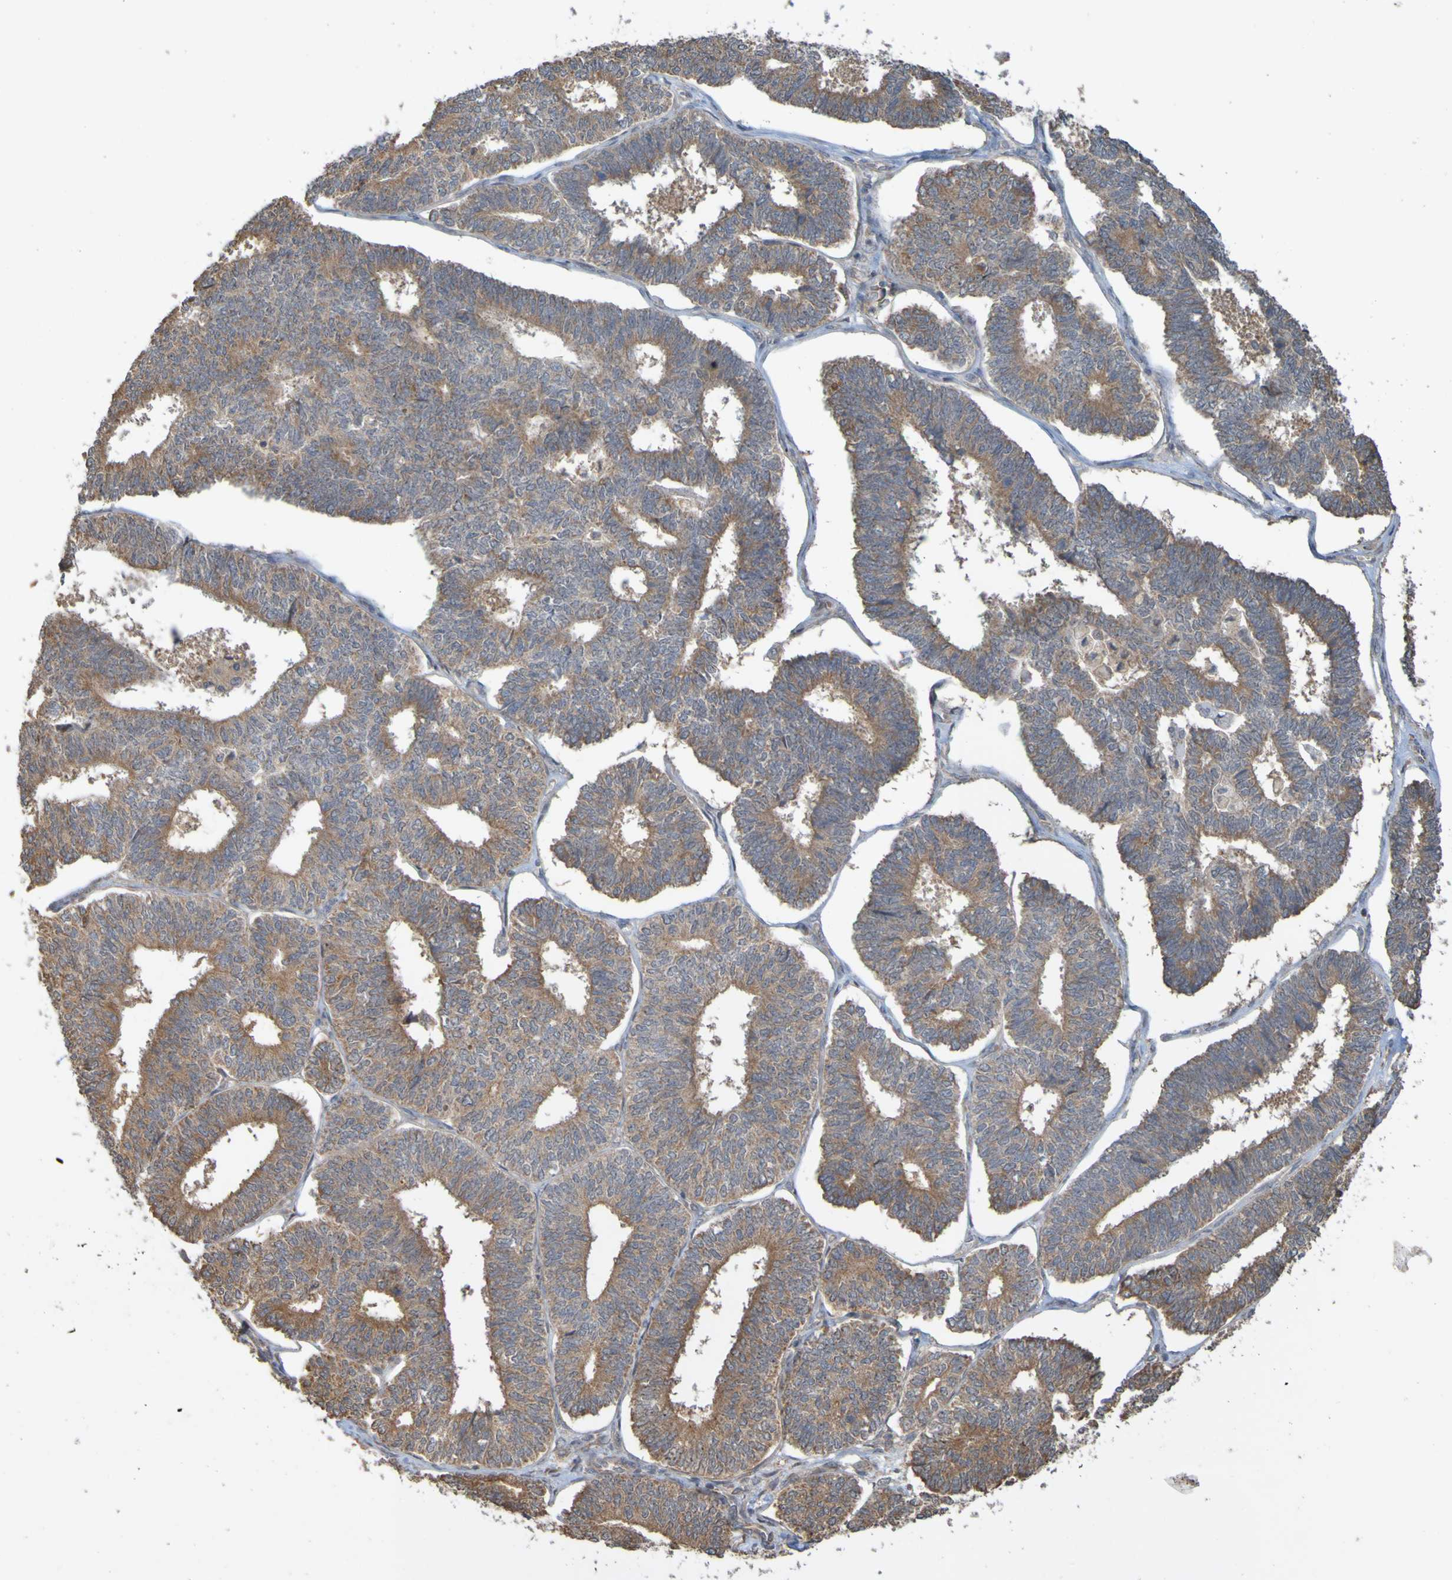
{"staining": {"intensity": "weak", "quantity": ">75%", "location": "cytoplasmic/membranous"}, "tissue": "endometrial cancer", "cell_type": "Tumor cells", "image_type": "cancer", "snomed": [{"axis": "morphology", "description": "Adenocarcinoma, NOS"}, {"axis": "topography", "description": "Endometrium"}], "caption": "Adenocarcinoma (endometrial) was stained to show a protein in brown. There is low levels of weak cytoplasmic/membranous positivity in about >75% of tumor cells. The staining is performed using DAB (3,3'-diaminobenzidine) brown chromogen to label protein expression. The nuclei are counter-stained blue using hematoxylin.", "gene": "TMBIM1", "patient": {"sex": "female", "age": 70}}